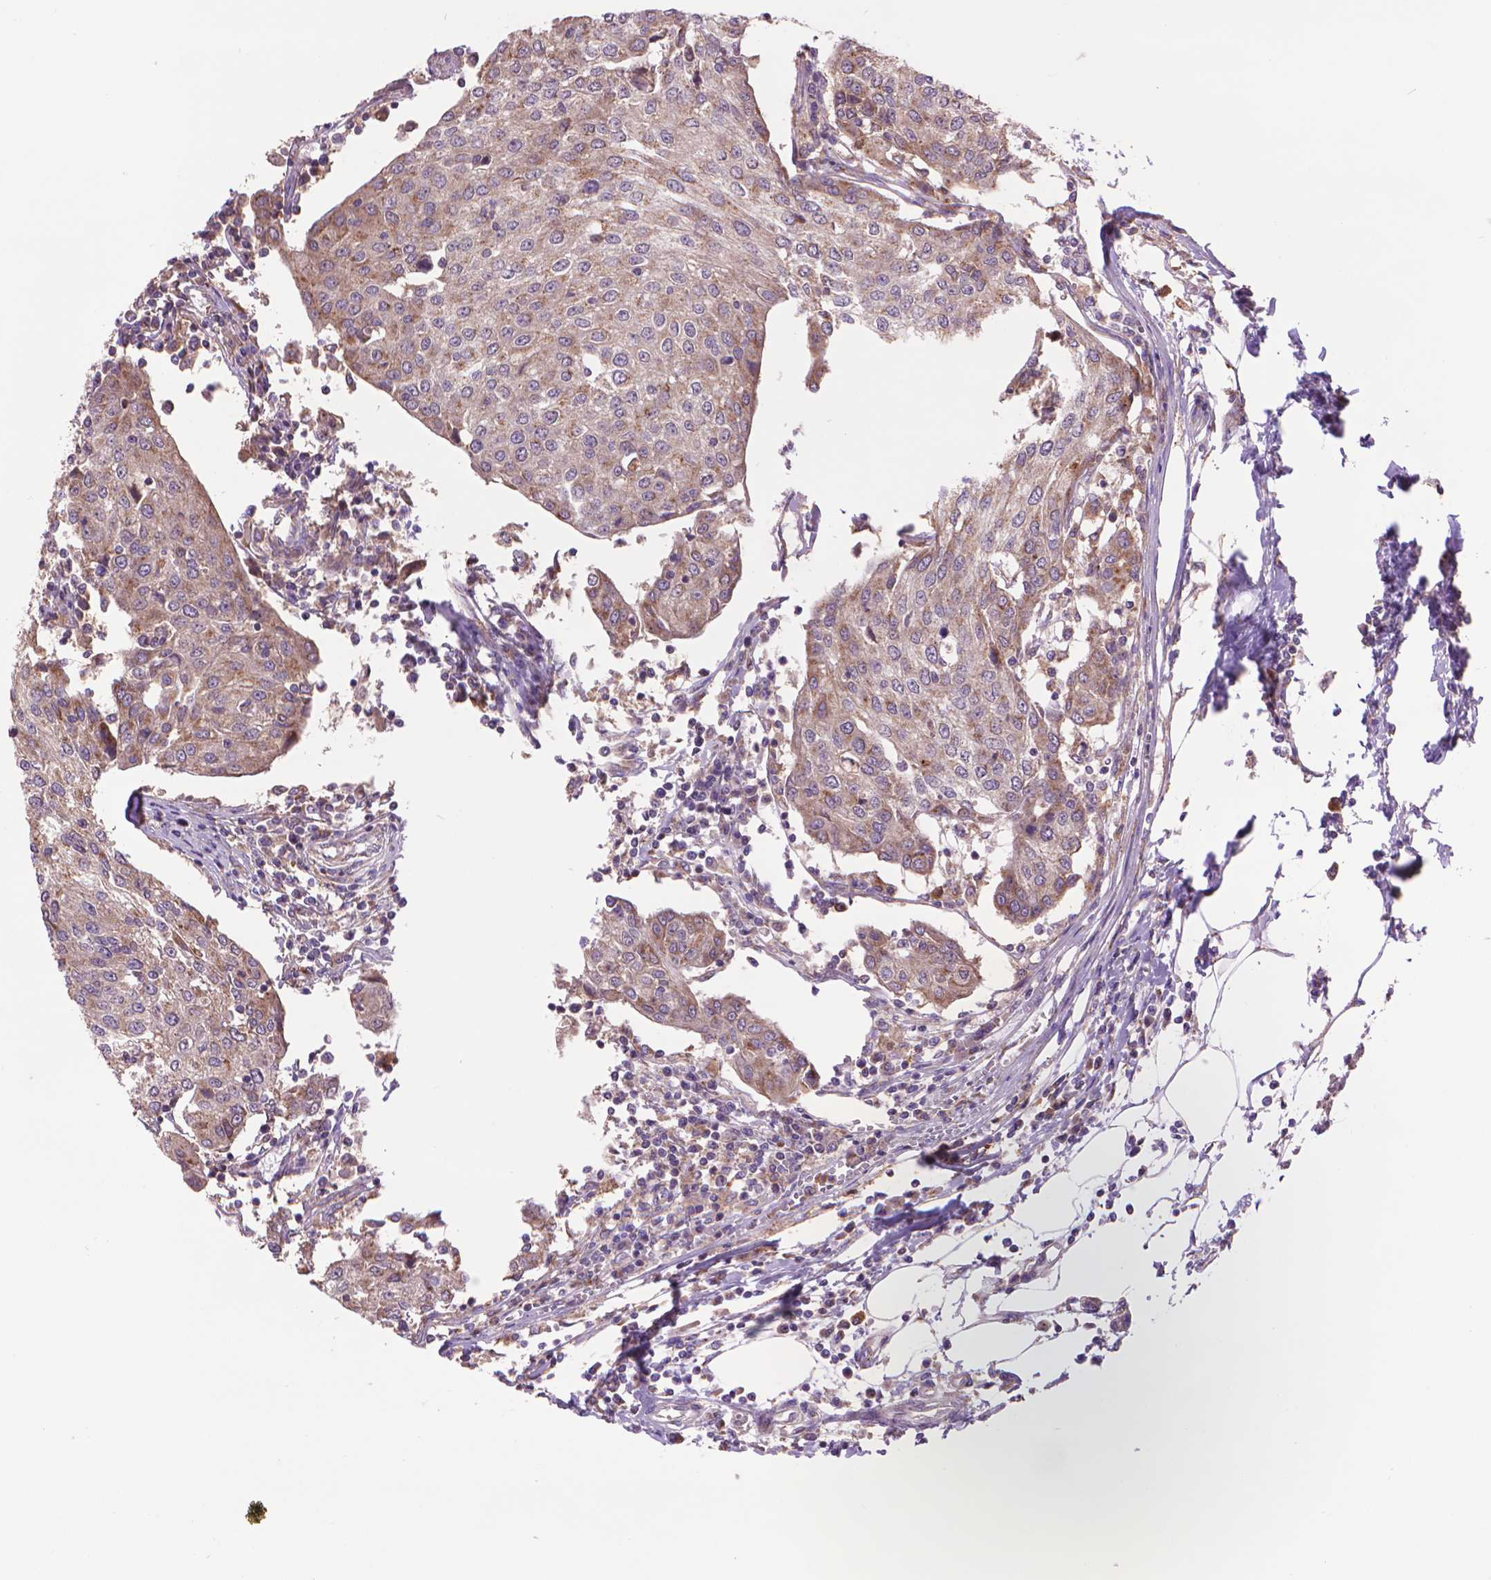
{"staining": {"intensity": "weak", "quantity": ">75%", "location": "cytoplasmic/membranous"}, "tissue": "urothelial cancer", "cell_type": "Tumor cells", "image_type": "cancer", "snomed": [{"axis": "morphology", "description": "Urothelial carcinoma, High grade"}, {"axis": "topography", "description": "Urinary bladder"}], "caption": "Brown immunohistochemical staining in human urothelial cancer reveals weak cytoplasmic/membranous positivity in approximately >75% of tumor cells.", "gene": "GLB1", "patient": {"sex": "female", "age": 85}}